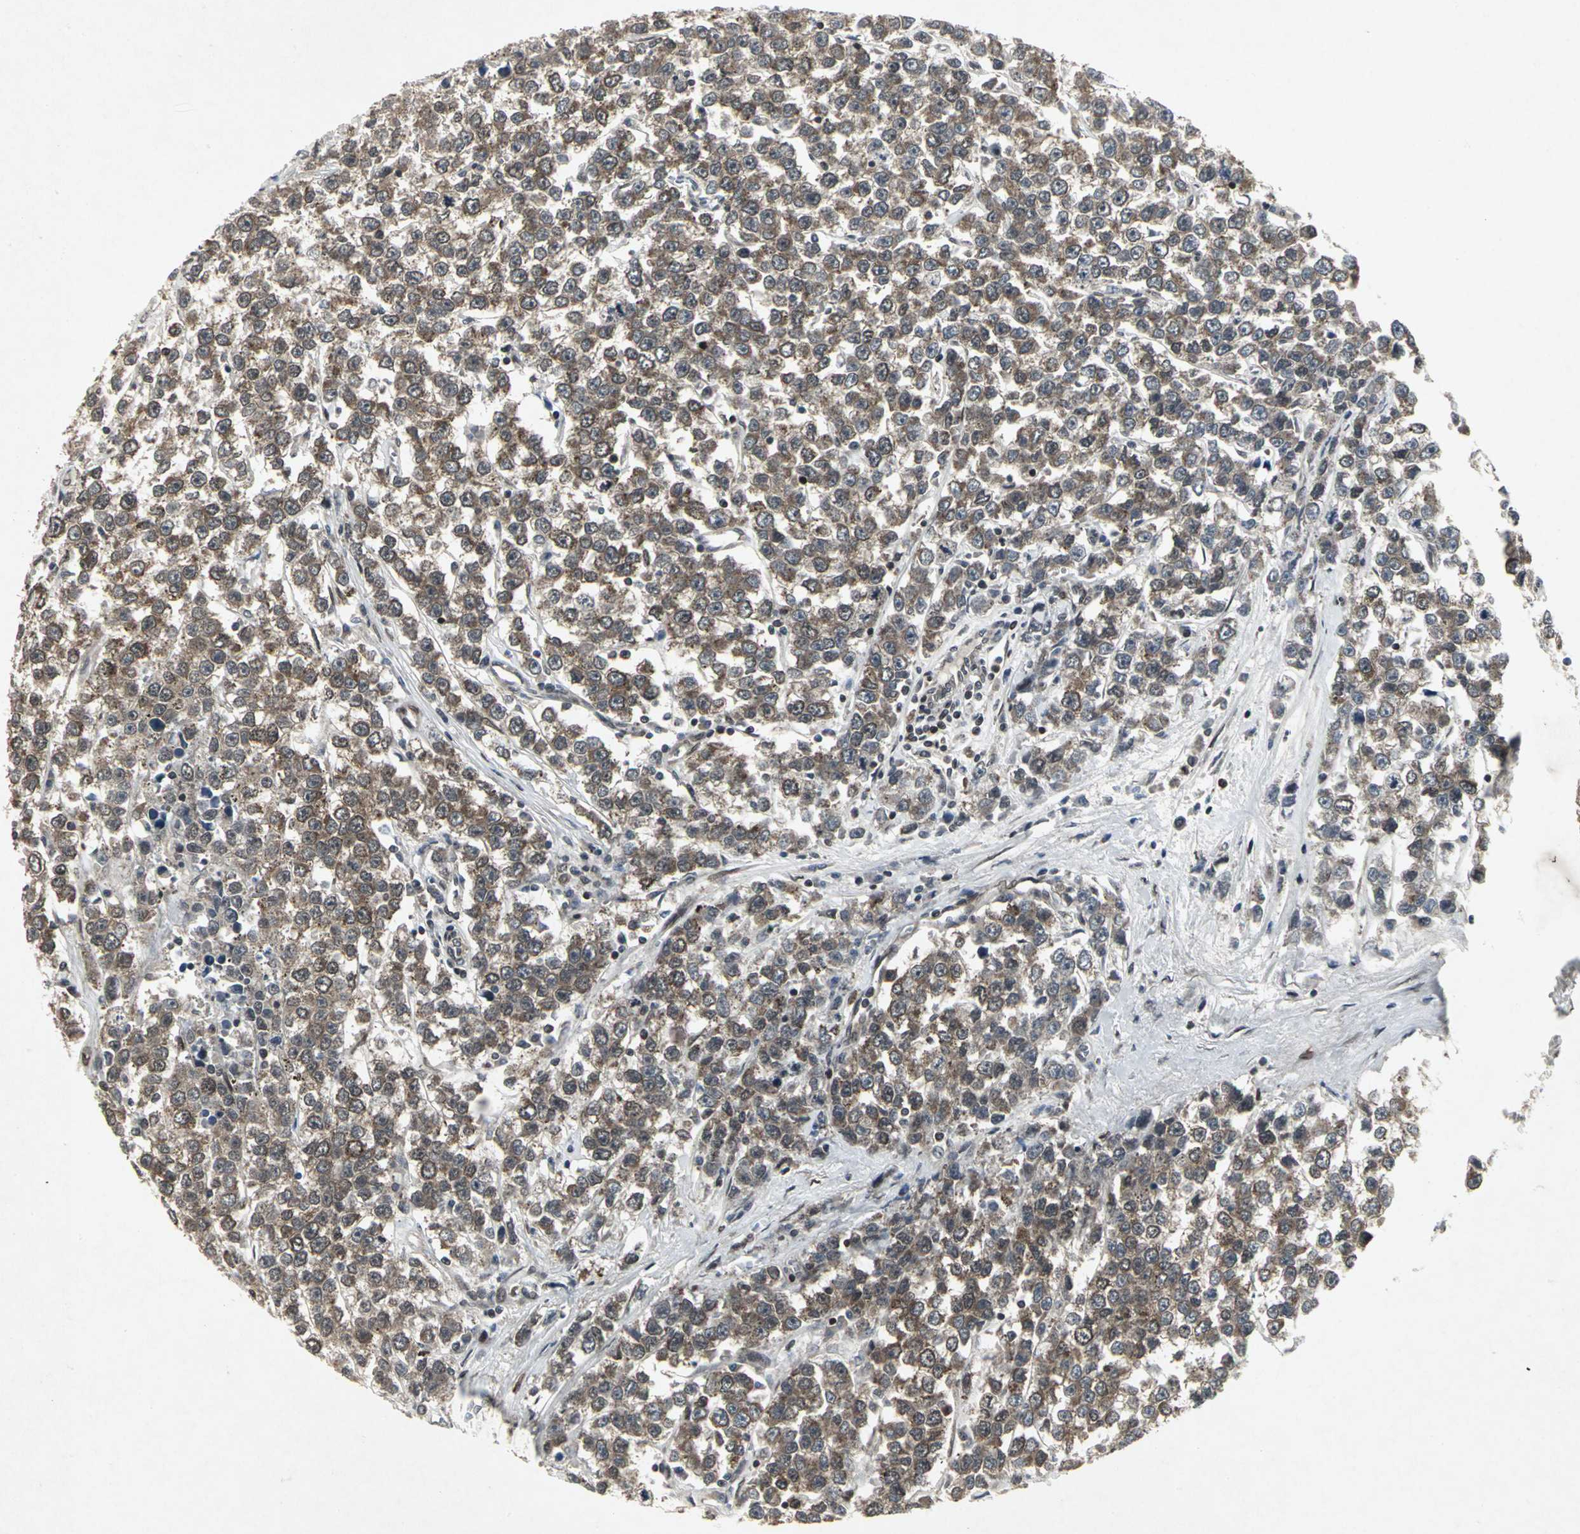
{"staining": {"intensity": "moderate", "quantity": ">75%", "location": "cytoplasmic/membranous"}, "tissue": "testis cancer", "cell_type": "Tumor cells", "image_type": "cancer", "snomed": [{"axis": "morphology", "description": "Seminoma, NOS"}, {"axis": "morphology", "description": "Carcinoma, Embryonal, NOS"}, {"axis": "topography", "description": "Testis"}], "caption": "Testis cancer tissue displays moderate cytoplasmic/membranous positivity in about >75% of tumor cells (Brightfield microscopy of DAB IHC at high magnification).", "gene": "SH2B3", "patient": {"sex": "male", "age": 52}}